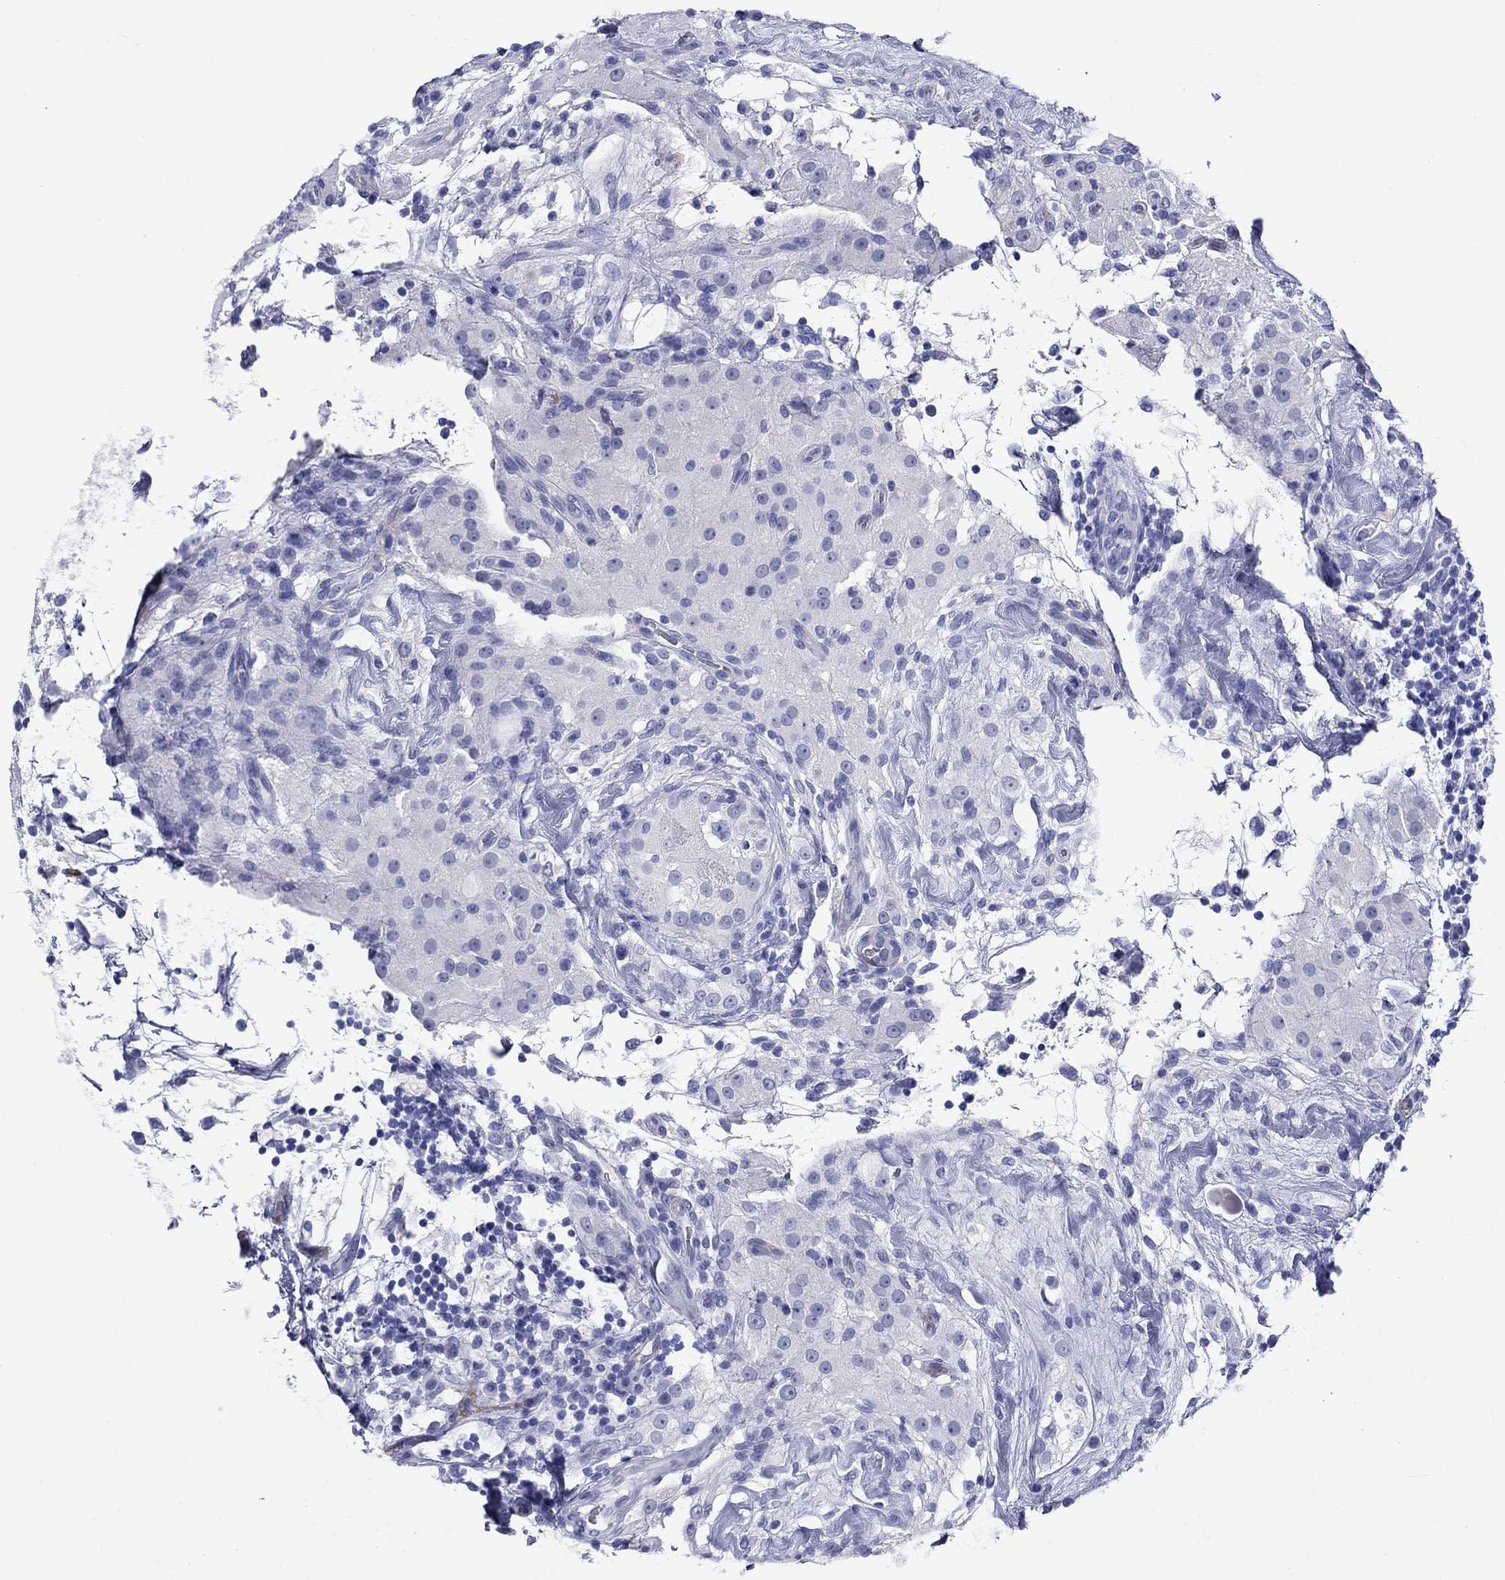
{"staining": {"intensity": "negative", "quantity": "none", "location": "none"}, "tissue": "testis cancer", "cell_type": "Tumor cells", "image_type": "cancer", "snomed": [{"axis": "morphology", "description": "Seminoma, NOS"}, {"axis": "topography", "description": "Testis"}], "caption": "DAB immunohistochemical staining of human testis seminoma displays no significant expression in tumor cells.", "gene": "ROM1", "patient": {"sex": "male", "age": 34}}